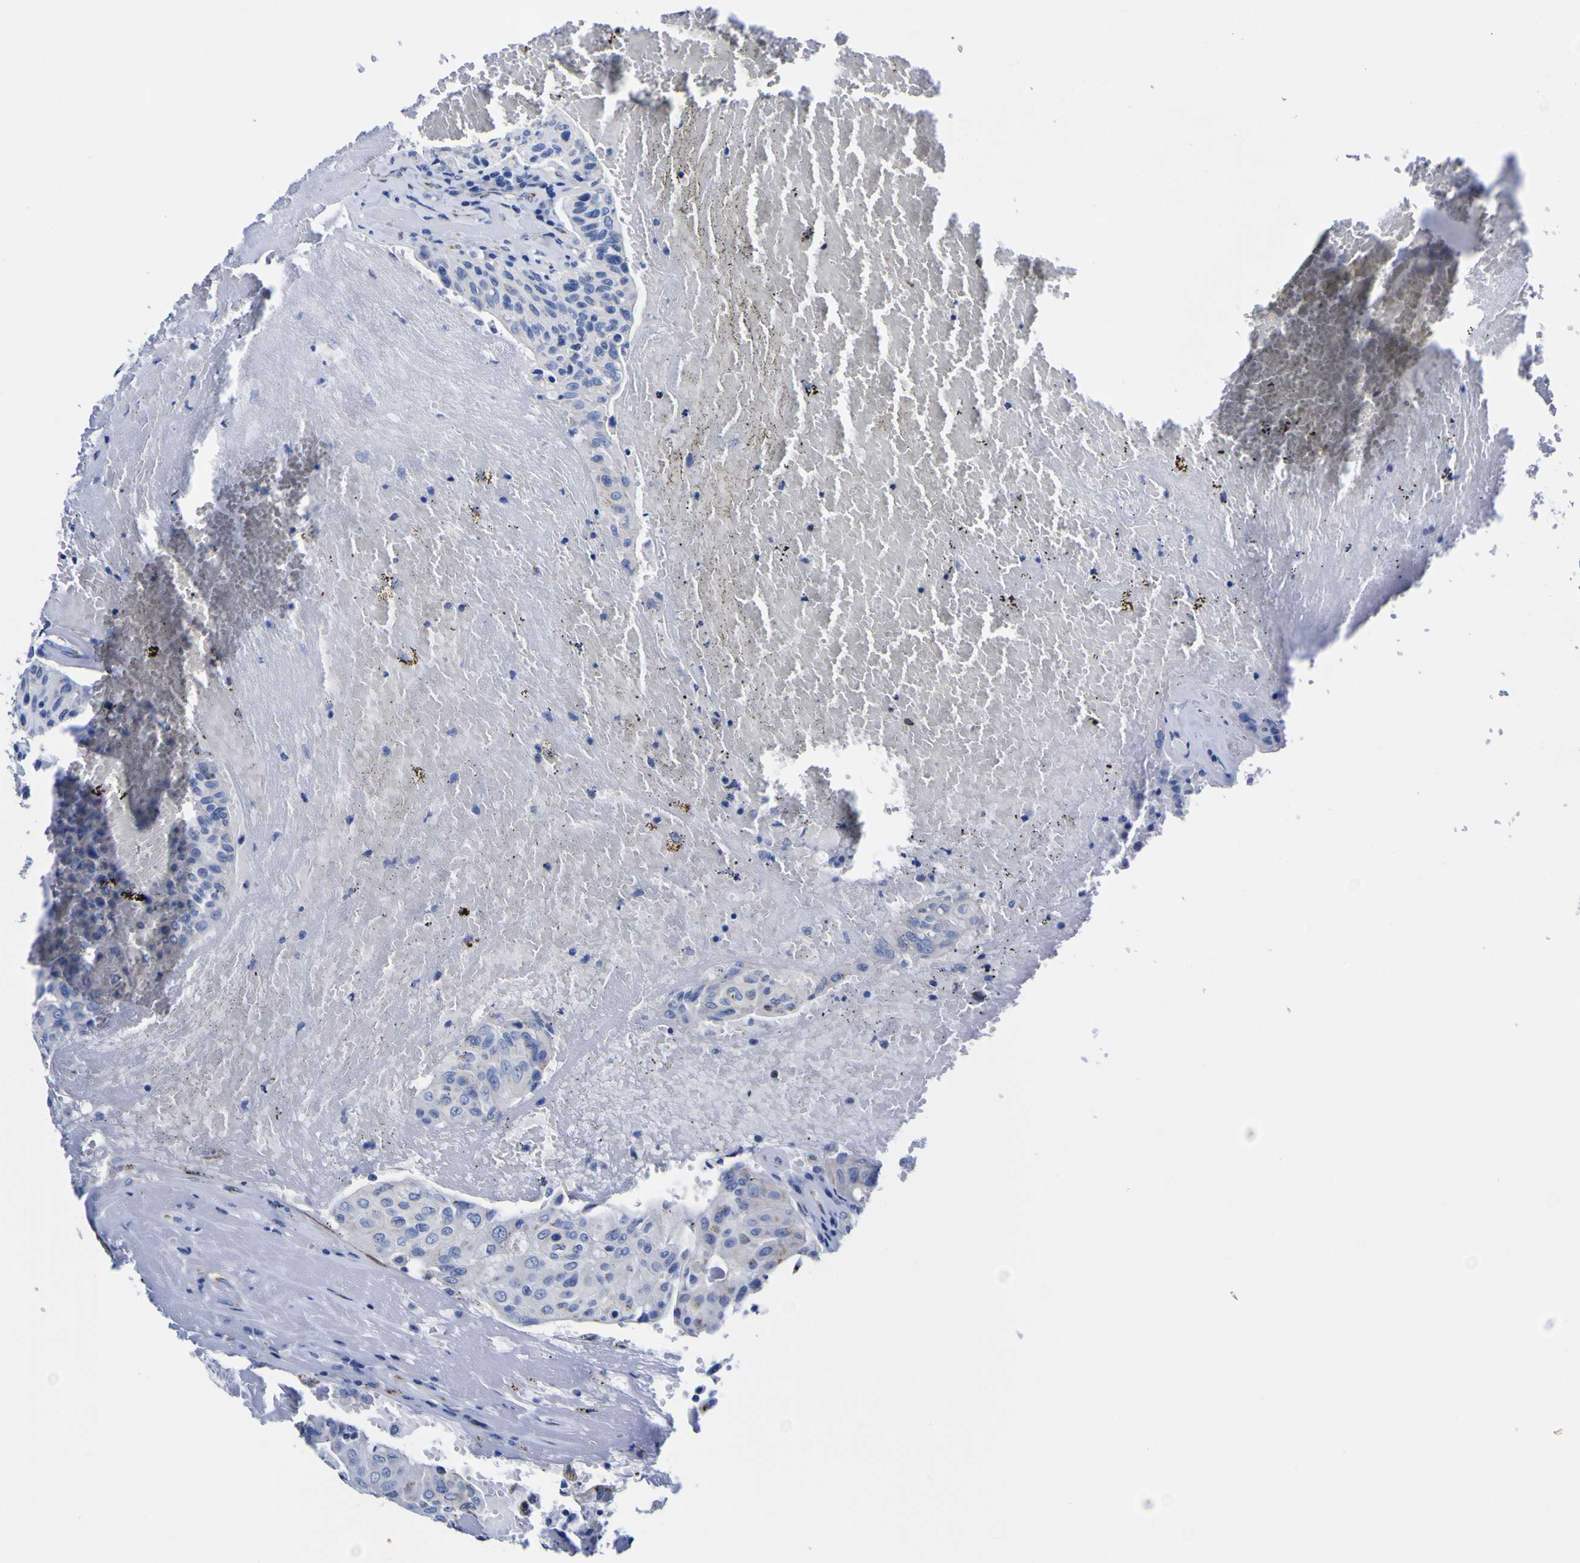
{"staining": {"intensity": "weak", "quantity": "<25%", "location": "cytoplasmic/membranous"}, "tissue": "urothelial cancer", "cell_type": "Tumor cells", "image_type": "cancer", "snomed": [{"axis": "morphology", "description": "Urothelial carcinoma, High grade"}, {"axis": "topography", "description": "Urinary bladder"}], "caption": "High magnification brightfield microscopy of urothelial carcinoma (high-grade) stained with DAB (brown) and counterstained with hematoxylin (blue): tumor cells show no significant staining.", "gene": "GOLM1", "patient": {"sex": "male", "age": 66}}